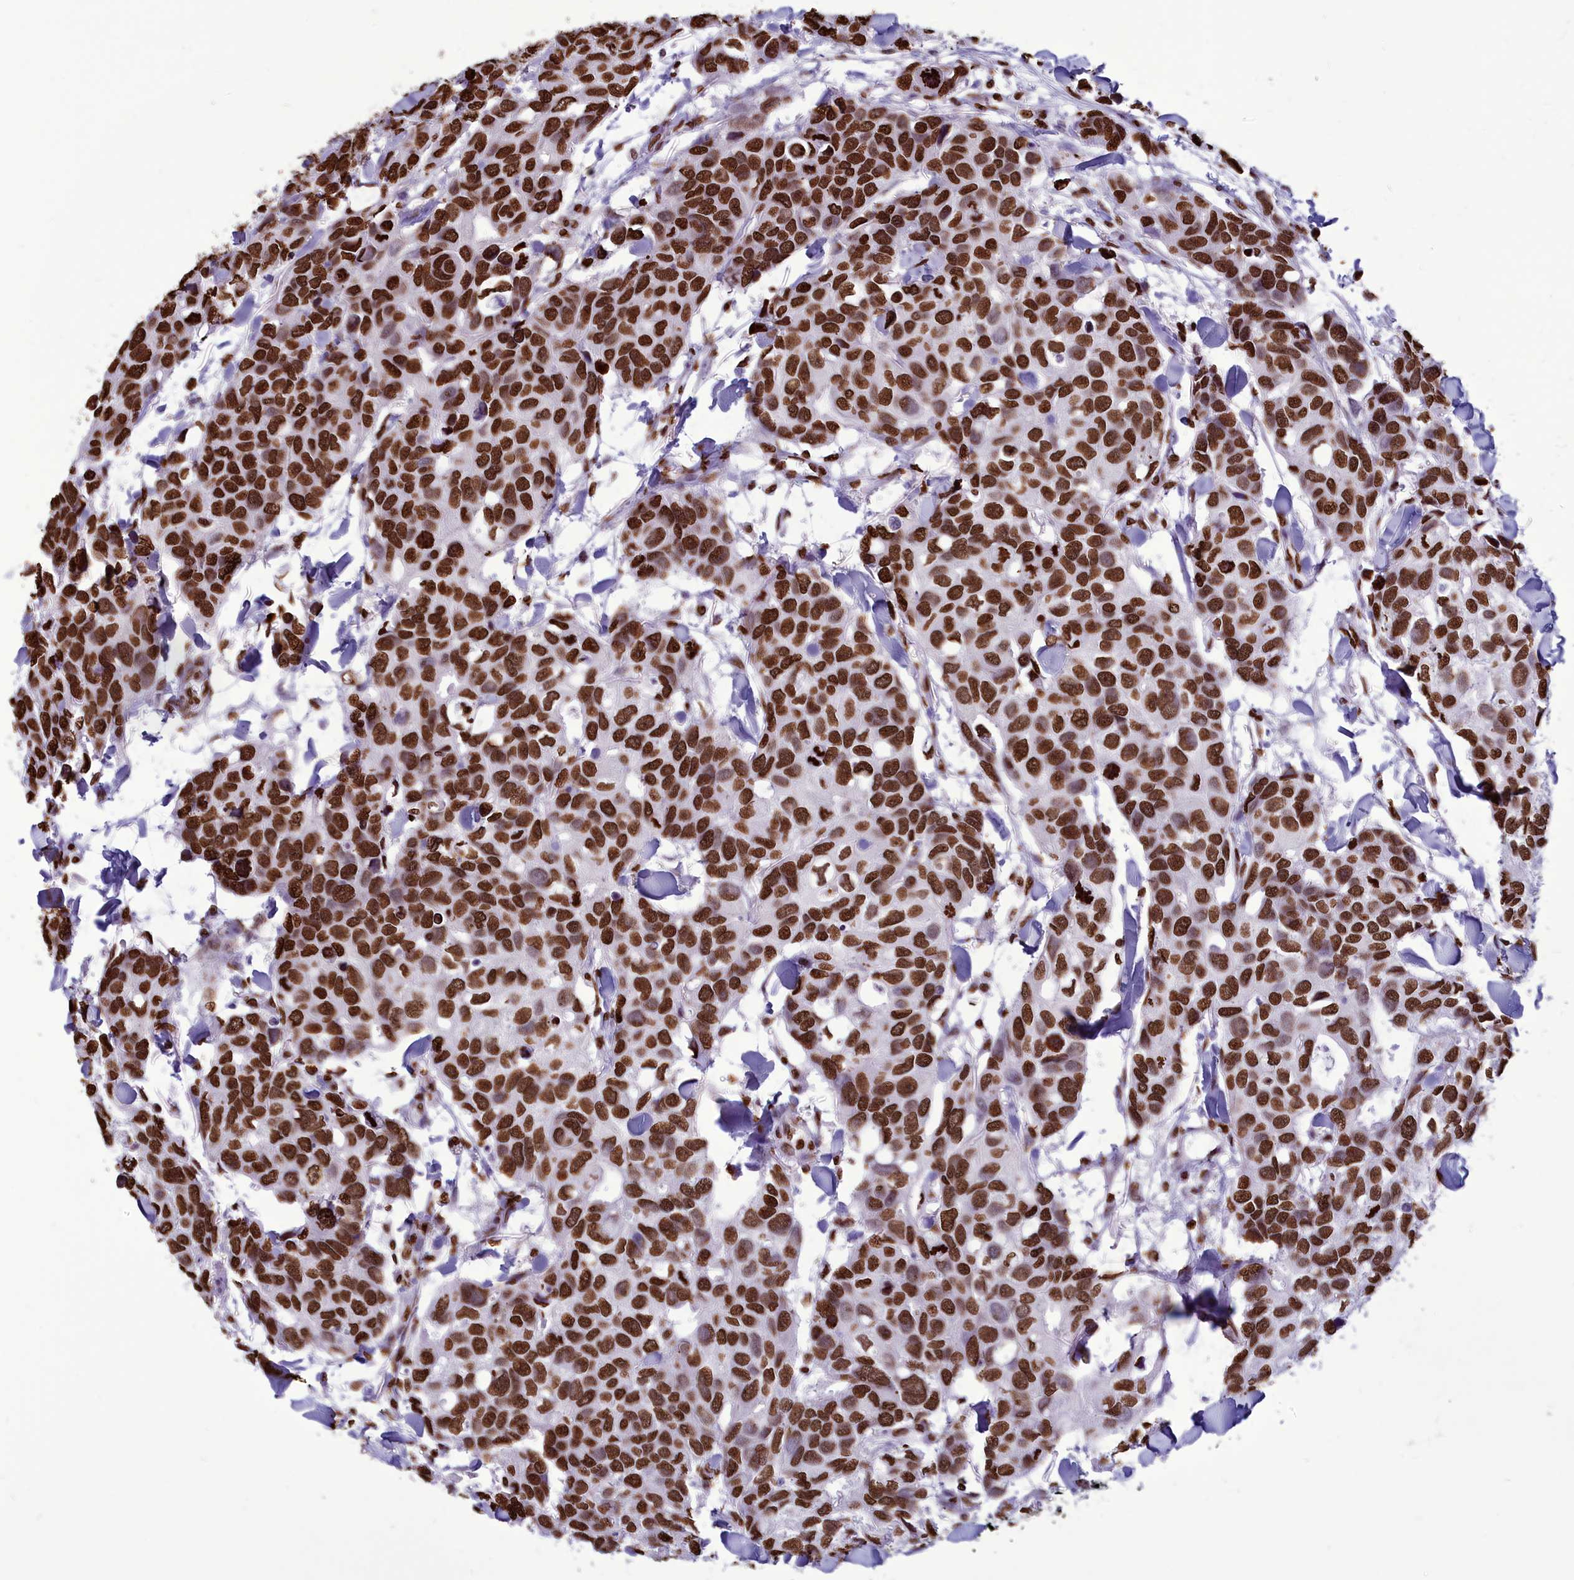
{"staining": {"intensity": "strong", "quantity": ">75%", "location": "nuclear"}, "tissue": "breast cancer", "cell_type": "Tumor cells", "image_type": "cancer", "snomed": [{"axis": "morphology", "description": "Duct carcinoma"}, {"axis": "topography", "description": "Breast"}], "caption": "Tumor cells demonstrate high levels of strong nuclear positivity in approximately >75% of cells in breast cancer (invasive ductal carcinoma).", "gene": "AKAP17A", "patient": {"sex": "female", "age": 83}}